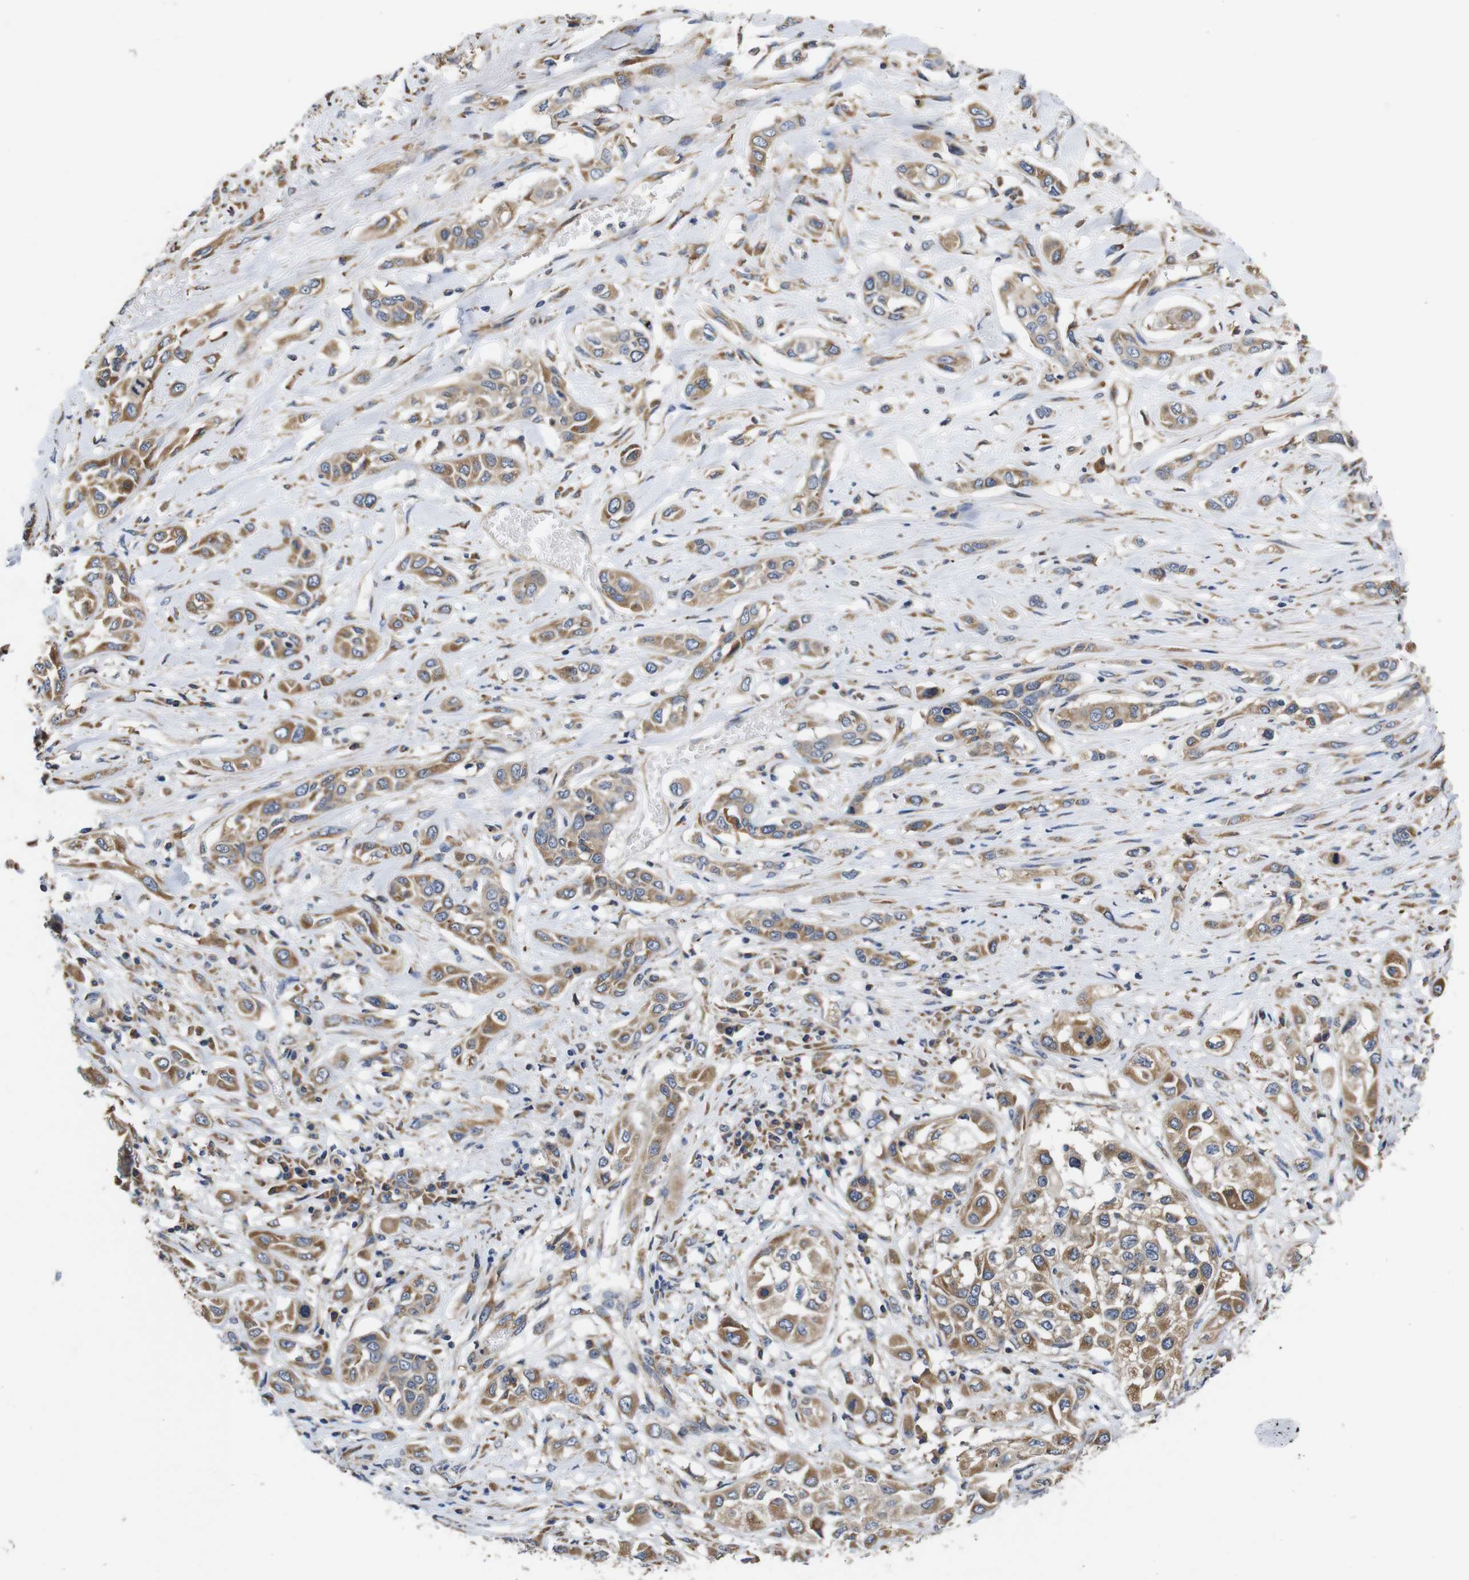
{"staining": {"intensity": "moderate", "quantity": ">75%", "location": "cytoplasmic/membranous"}, "tissue": "lung cancer", "cell_type": "Tumor cells", "image_type": "cancer", "snomed": [{"axis": "morphology", "description": "Squamous cell carcinoma, NOS"}, {"axis": "topography", "description": "Lung"}], "caption": "High-power microscopy captured an immunohistochemistry image of lung cancer (squamous cell carcinoma), revealing moderate cytoplasmic/membranous positivity in approximately >75% of tumor cells.", "gene": "MARCHF7", "patient": {"sex": "male", "age": 71}}